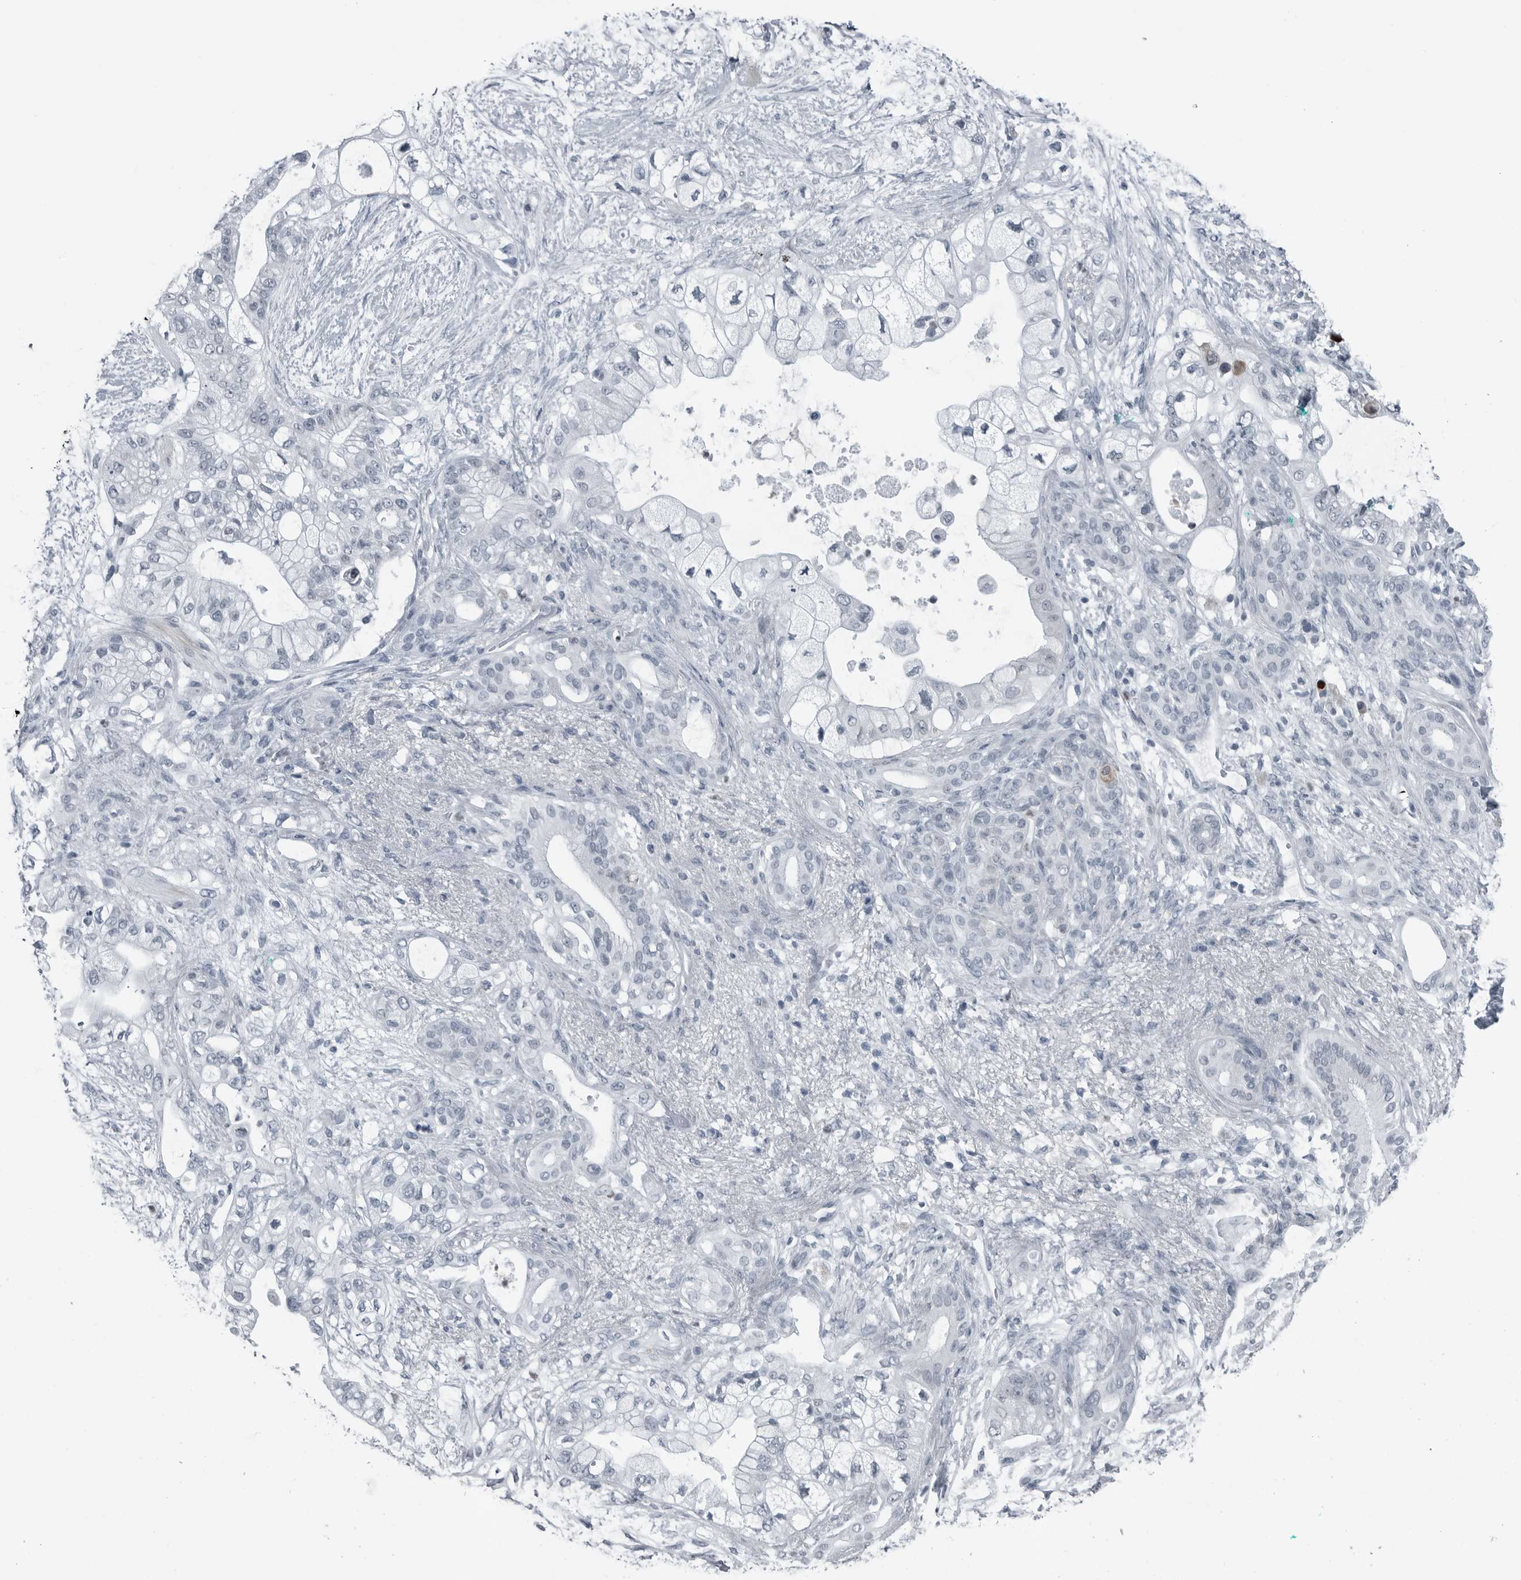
{"staining": {"intensity": "negative", "quantity": "none", "location": "none"}, "tissue": "pancreatic cancer", "cell_type": "Tumor cells", "image_type": "cancer", "snomed": [{"axis": "morphology", "description": "Adenocarcinoma, NOS"}, {"axis": "topography", "description": "Pancreas"}], "caption": "The photomicrograph displays no significant staining in tumor cells of pancreatic cancer (adenocarcinoma). Nuclei are stained in blue.", "gene": "DNAAF11", "patient": {"sex": "male", "age": 53}}